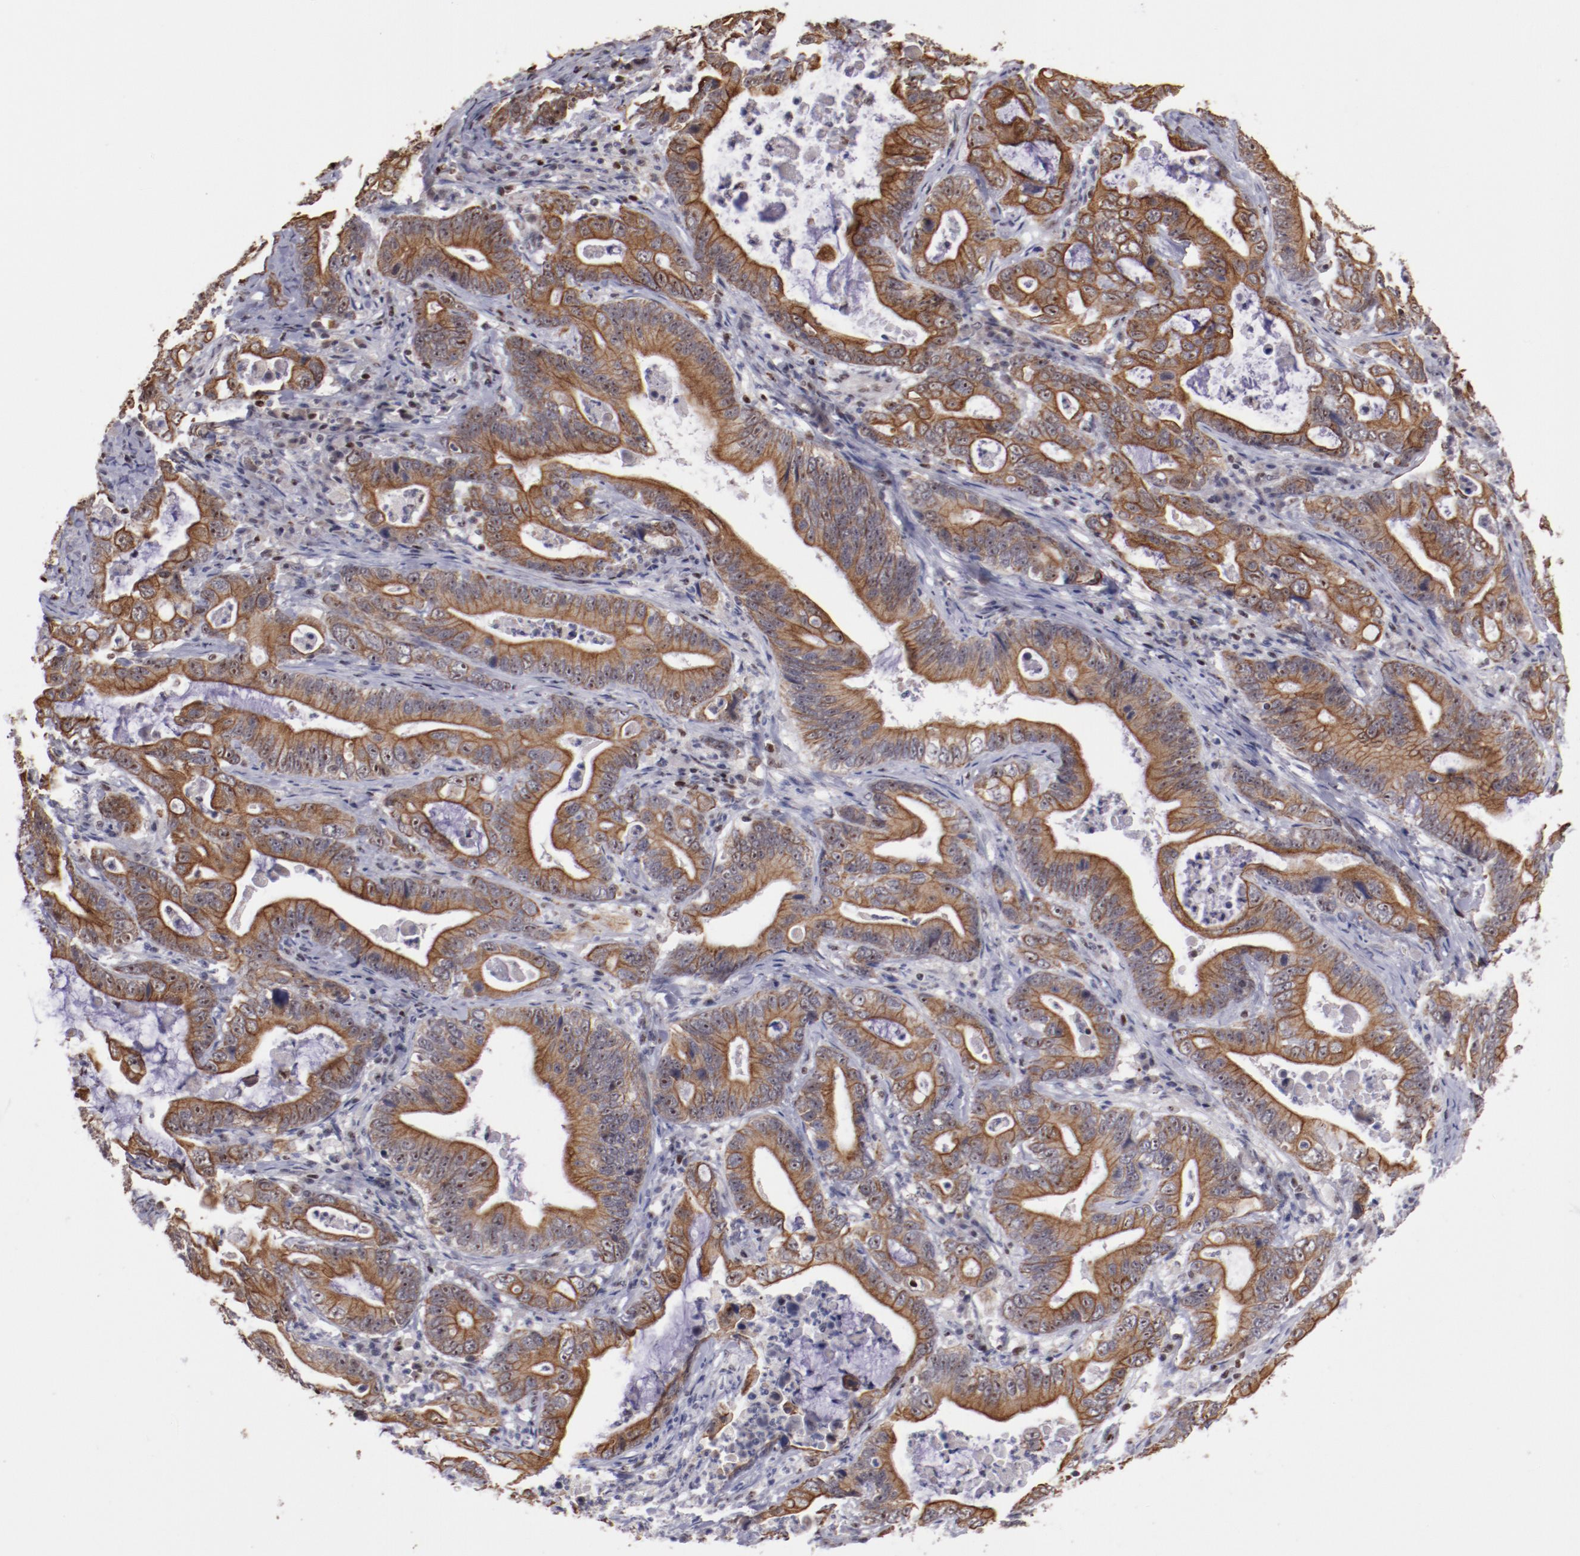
{"staining": {"intensity": "moderate", "quantity": "25%-75%", "location": "cytoplasmic/membranous,nuclear"}, "tissue": "stomach cancer", "cell_type": "Tumor cells", "image_type": "cancer", "snomed": [{"axis": "morphology", "description": "Adenocarcinoma, NOS"}, {"axis": "topography", "description": "Stomach, upper"}], "caption": "Stomach cancer (adenocarcinoma) tissue exhibits moderate cytoplasmic/membranous and nuclear expression in about 25%-75% of tumor cells (IHC, brightfield microscopy, high magnification).", "gene": "DDX24", "patient": {"sex": "male", "age": 63}}